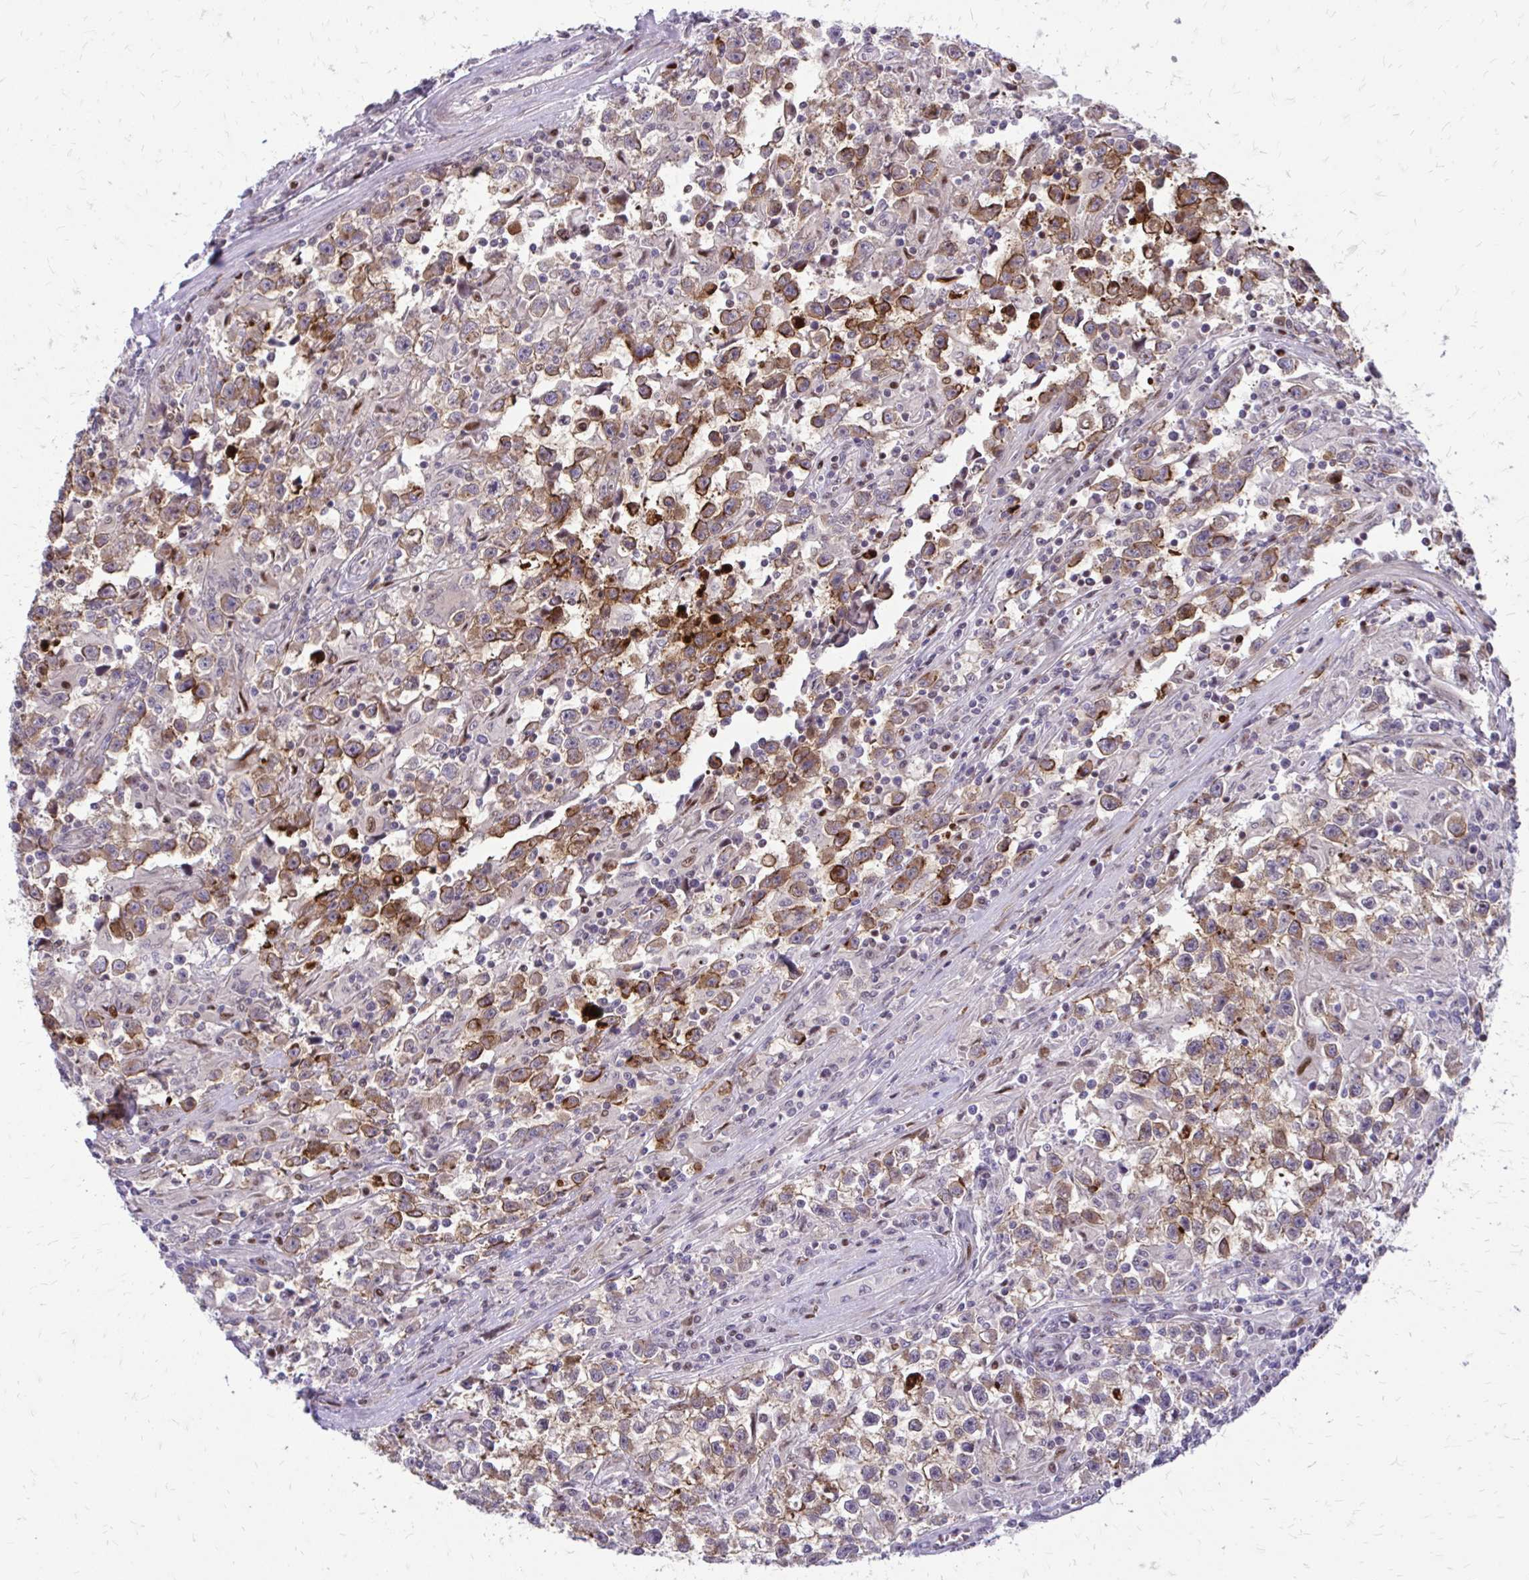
{"staining": {"intensity": "strong", "quantity": "<25%", "location": "cytoplasmic/membranous"}, "tissue": "testis cancer", "cell_type": "Tumor cells", "image_type": "cancer", "snomed": [{"axis": "morphology", "description": "Seminoma, NOS"}, {"axis": "topography", "description": "Testis"}], "caption": "DAB (3,3'-diaminobenzidine) immunohistochemical staining of testis cancer (seminoma) demonstrates strong cytoplasmic/membranous protein staining in about <25% of tumor cells.", "gene": "PPDPFL", "patient": {"sex": "male", "age": 31}}